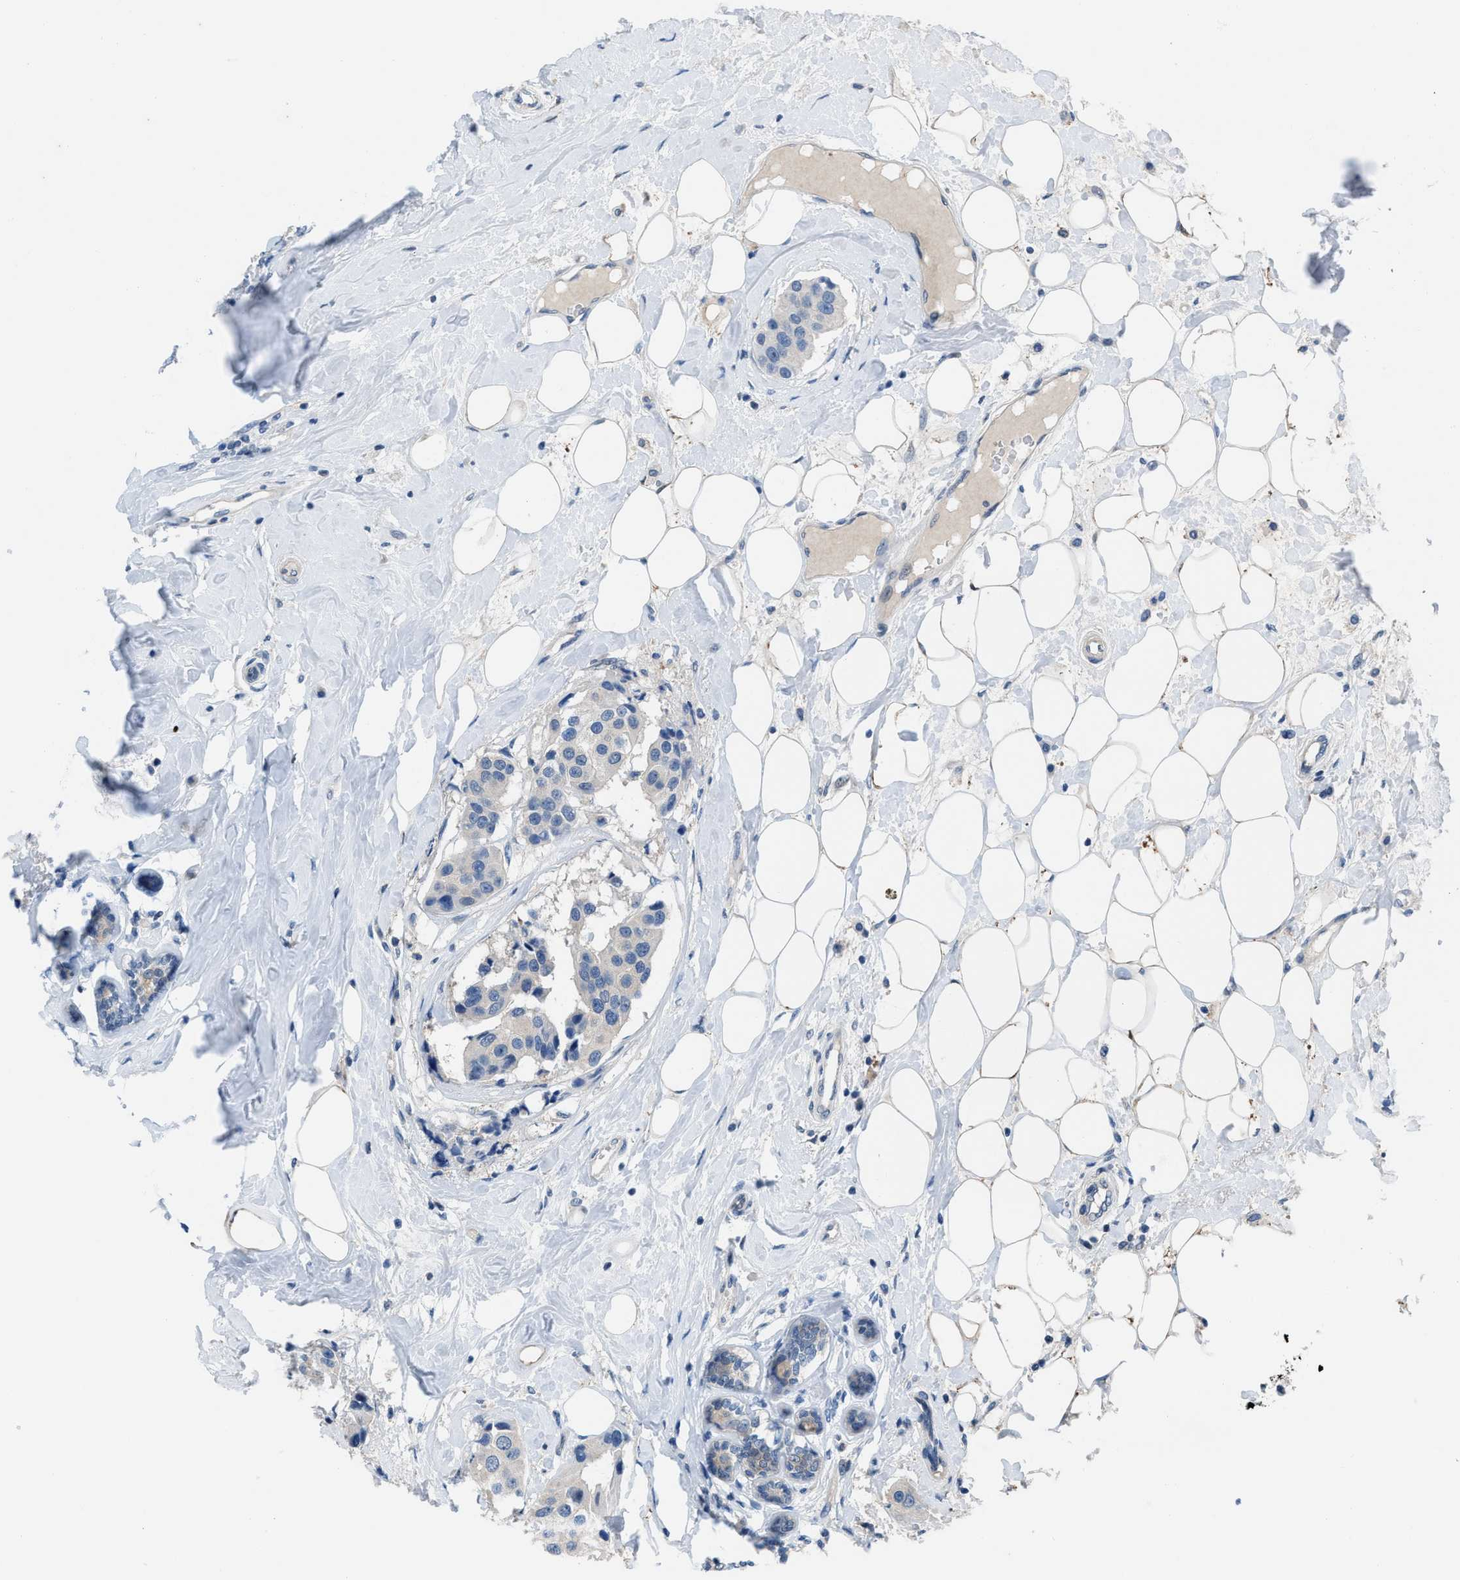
{"staining": {"intensity": "negative", "quantity": "none", "location": "none"}, "tissue": "breast cancer", "cell_type": "Tumor cells", "image_type": "cancer", "snomed": [{"axis": "morphology", "description": "Normal tissue, NOS"}, {"axis": "morphology", "description": "Duct carcinoma"}, {"axis": "topography", "description": "Breast"}], "caption": "DAB (3,3'-diaminobenzidine) immunohistochemical staining of human invasive ductal carcinoma (breast) shows no significant staining in tumor cells.", "gene": "NUDT5", "patient": {"sex": "female", "age": 39}}